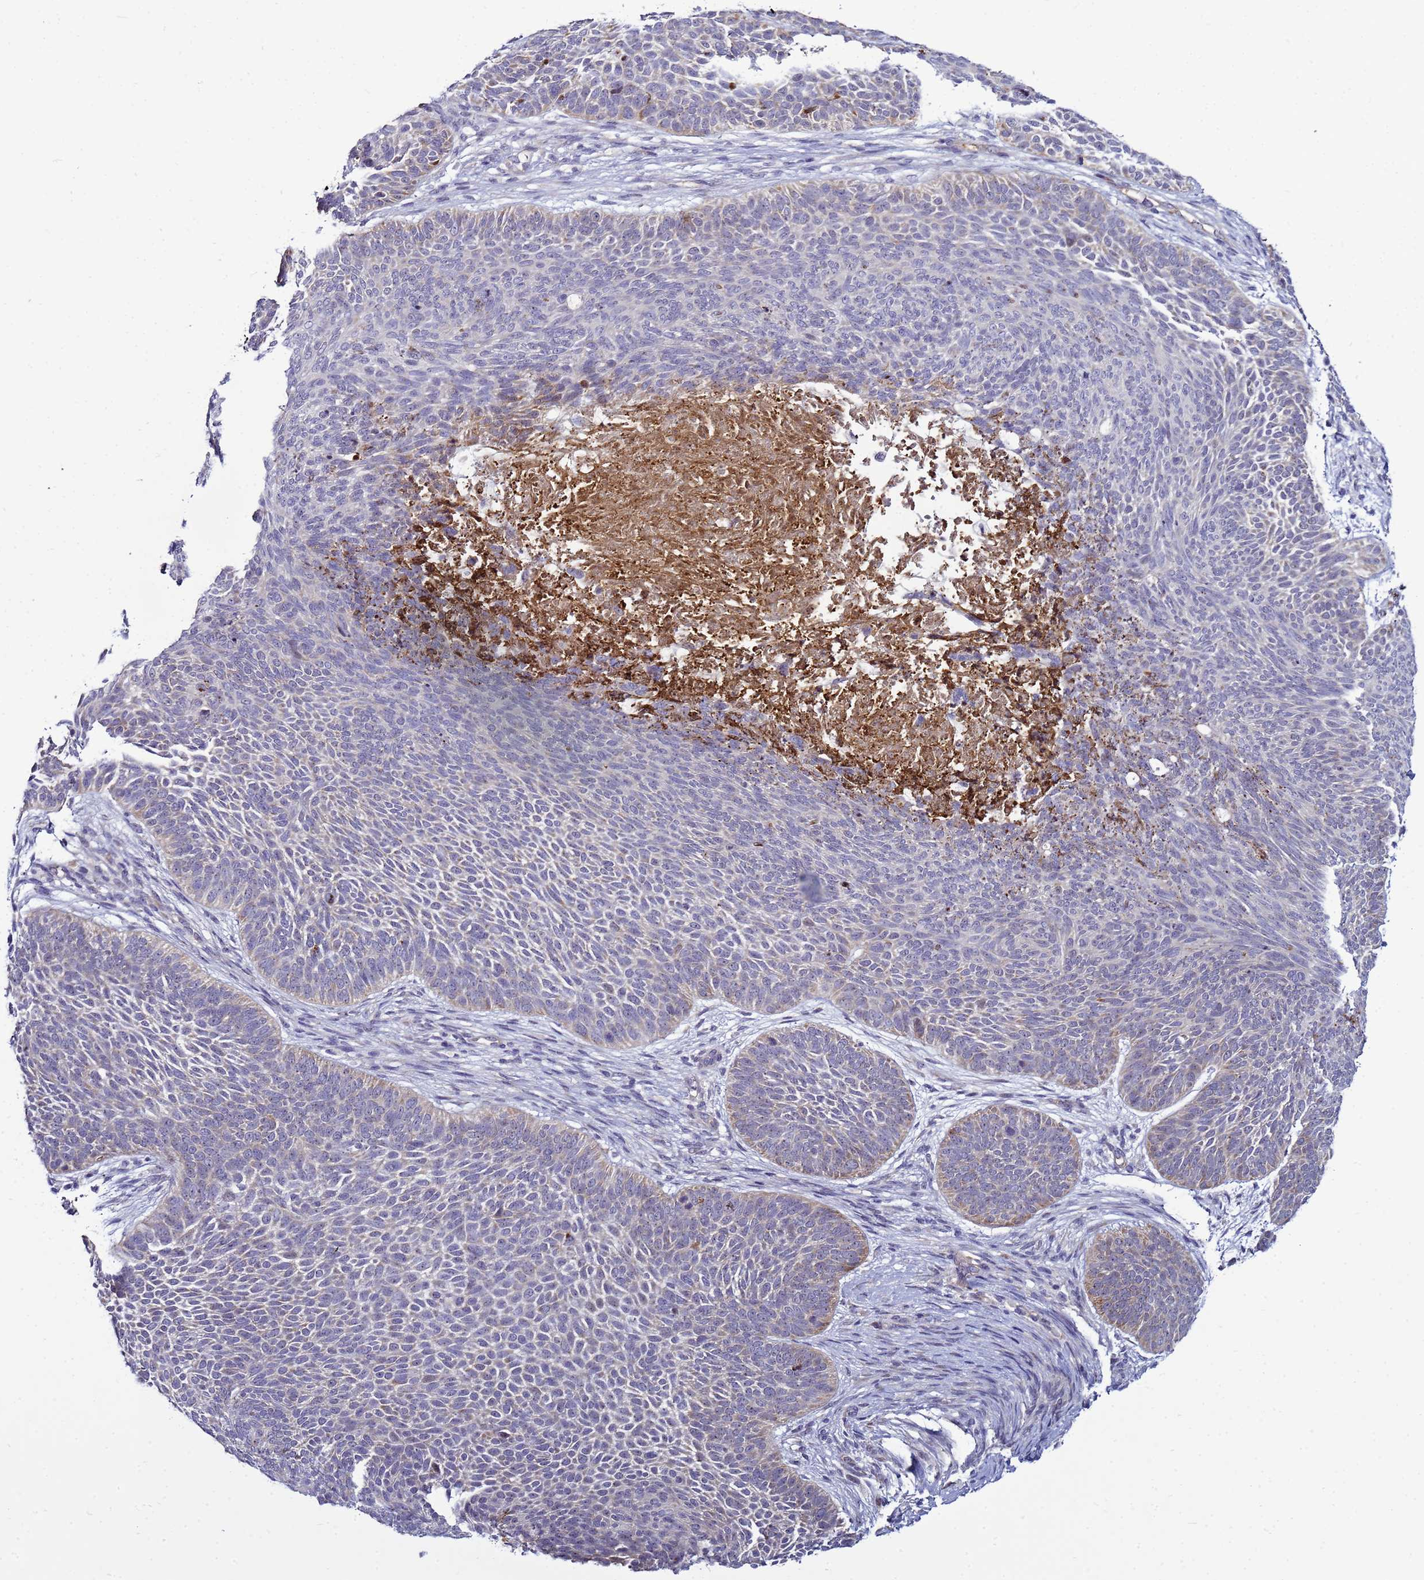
{"staining": {"intensity": "negative", "quantity": "none", "location": "none"}, "tissue": "skin cancer", "cell_type": "Tumor cells", "image_type": "cancer", "snomed": [{"axis": "morphology", "description": "Basal cell carcinoma"}, {"axis": "topography", "description": "Skin"}], "caption": "IHC histopathology image of neoplastic tissue: human skin cancer stained with DAB (3,3'-diaminobenzidine) displays no significant protein expression in tumor cells.", "gene": "NOL8", "patient": {"sex": "male", "age": 85}}